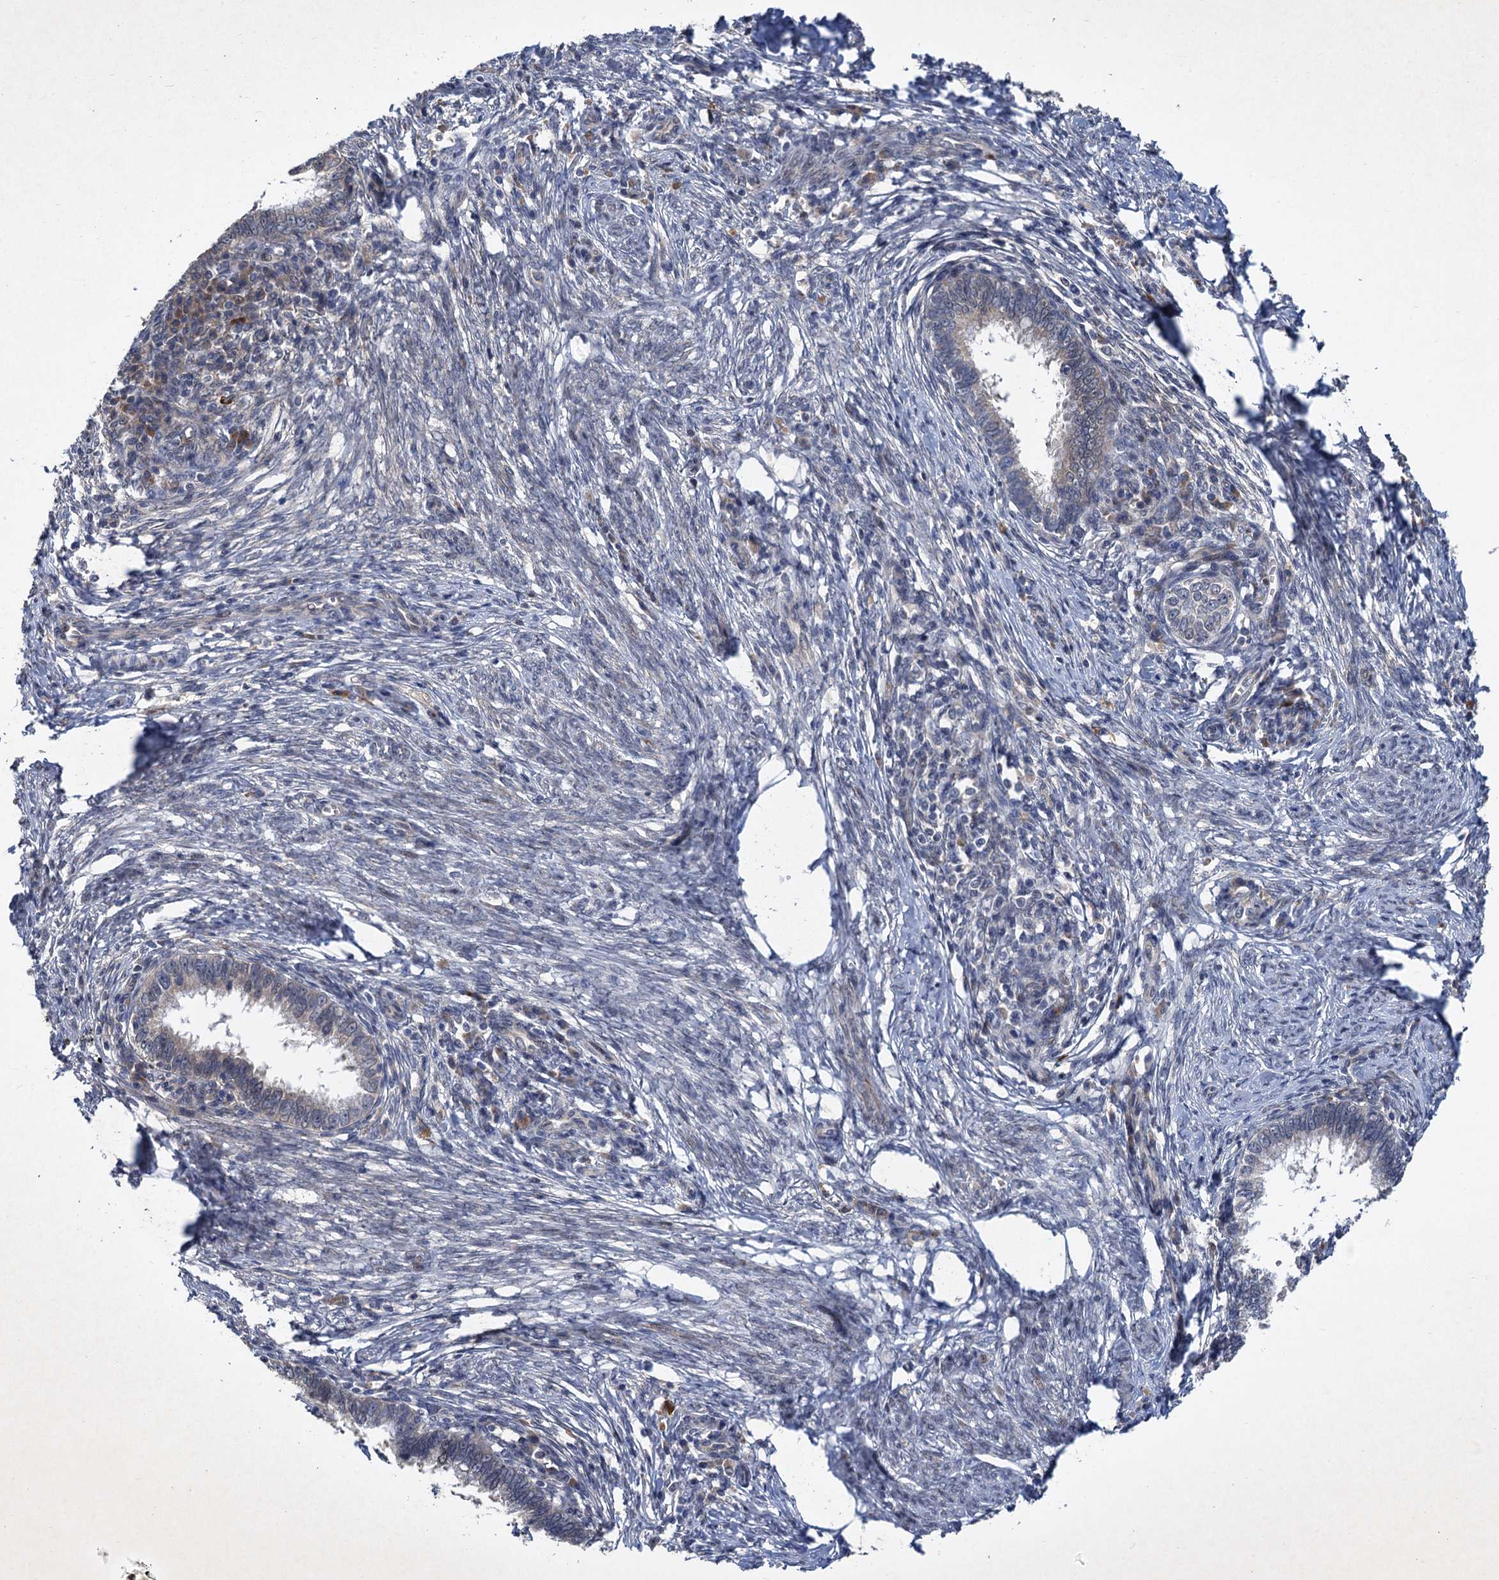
{"staining": {"intensity": "negative", "quantity": "none", "location": "none"}, "tissue": "cervical cancer", "cell_type": "Tumor cells", "image_type": "cancer", "snomed": [{"axis": "morphology", "description": "Adenocarcinoma, NOS"}, {"axis": "topography", "description": "Cervix"}], "caption": "Immunohistochemistry histopathology image of neoplastic tissue: human cervical cancer stained with DAB shows no significant protein positivity in tumor cells.", "gene": "TMEM39B", "patient": {"sex": "female", "age": 36}}